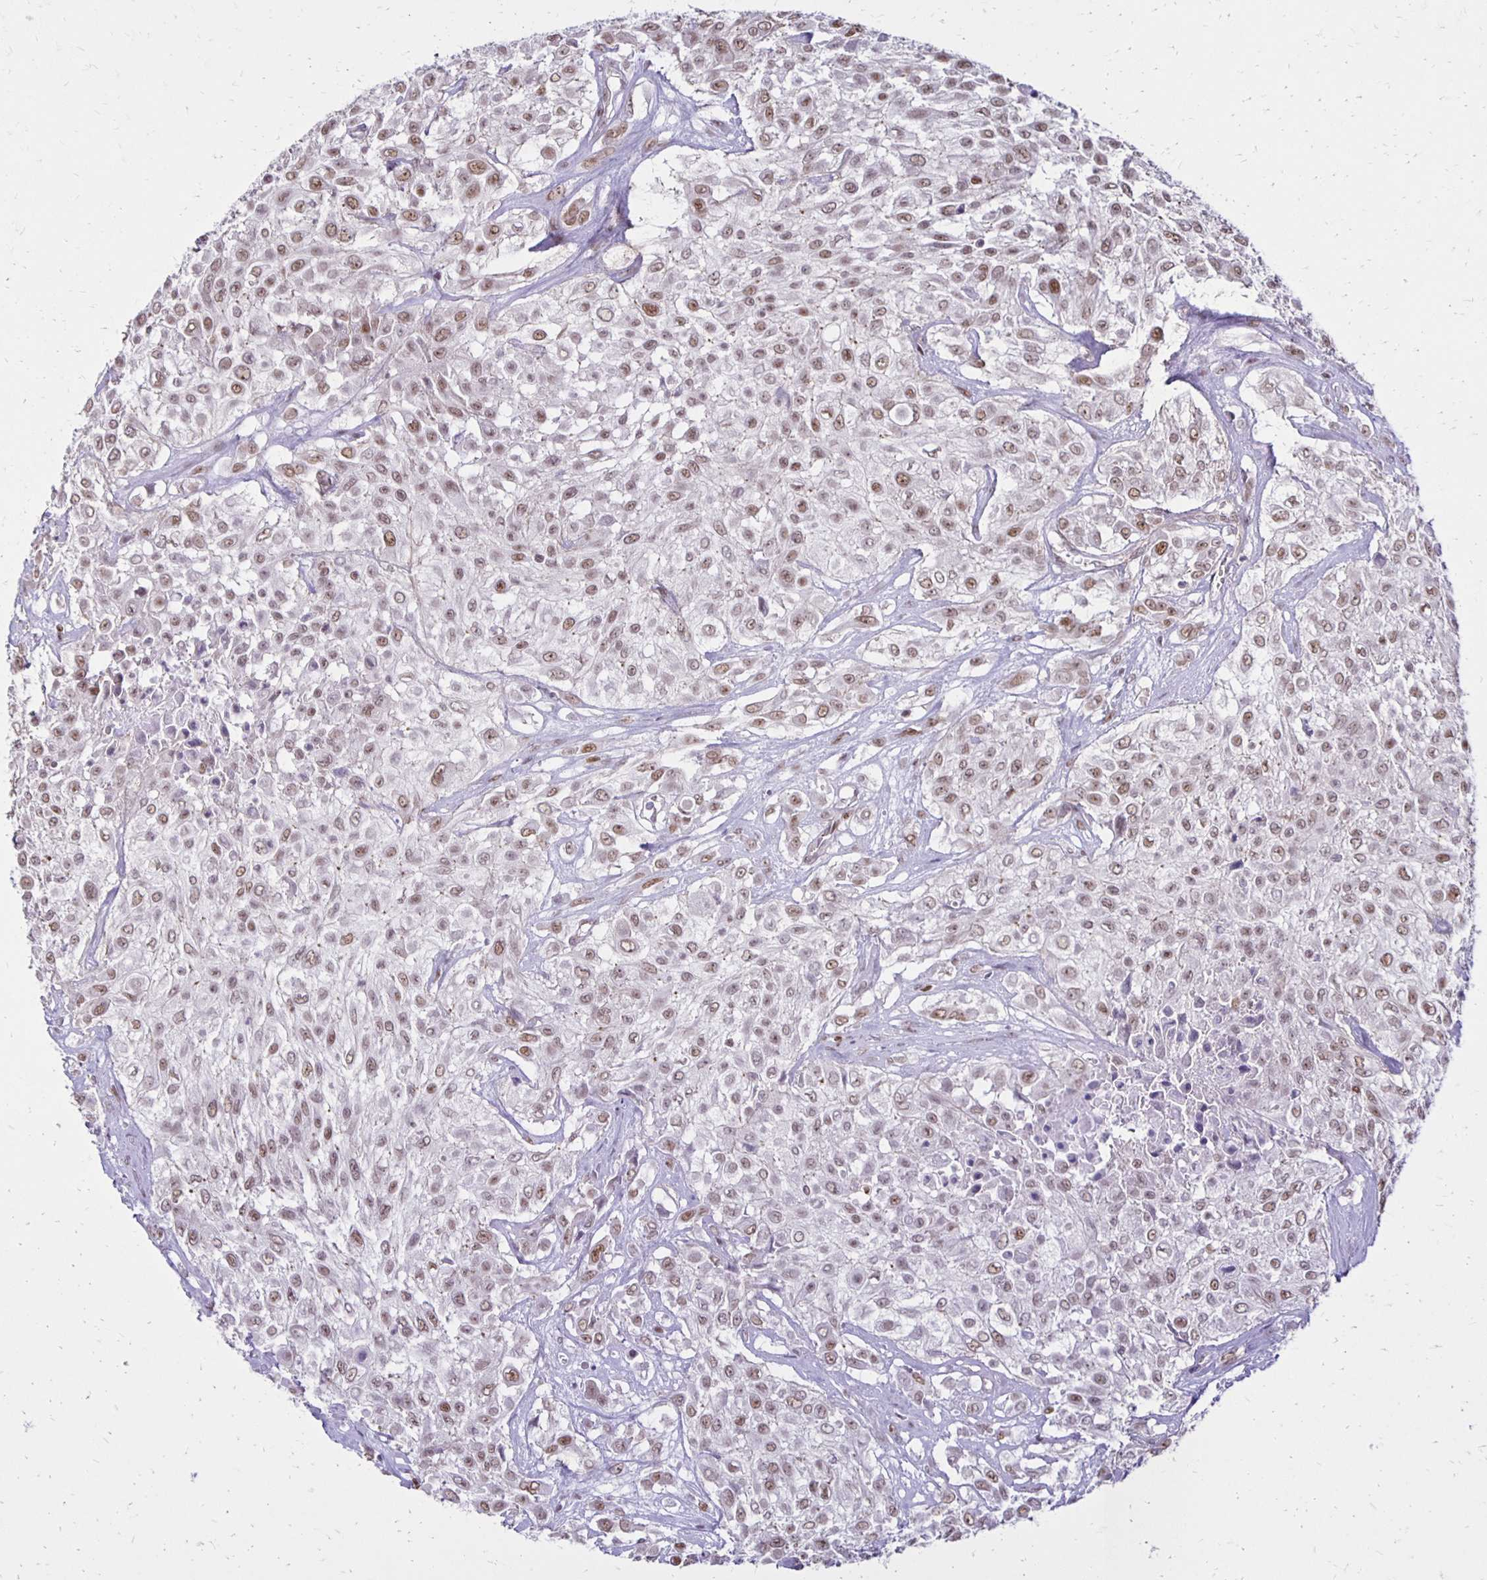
{"staining": {"intensity": "weak", "quantity": ">75%", "location": "nuclear"}, "tissue": "urothelial cancer", "cell_type": "Tumor cells", "image_type": "cancer", "snomed": [{"axis": "morphology", "description": "Urothelial carcinoma, High grade"}, {"axis": "topography", "description": "Urinary bladder"}], "caption": "Weak nuclear positivity is identified in approximately >75% of tumor cells in urothelial cancer. Immunohistochemistry stains the protein in brown and the nuclei are stained blue.", "gene": "DDB2", "patient": {"sex": "male", "age": 57}}